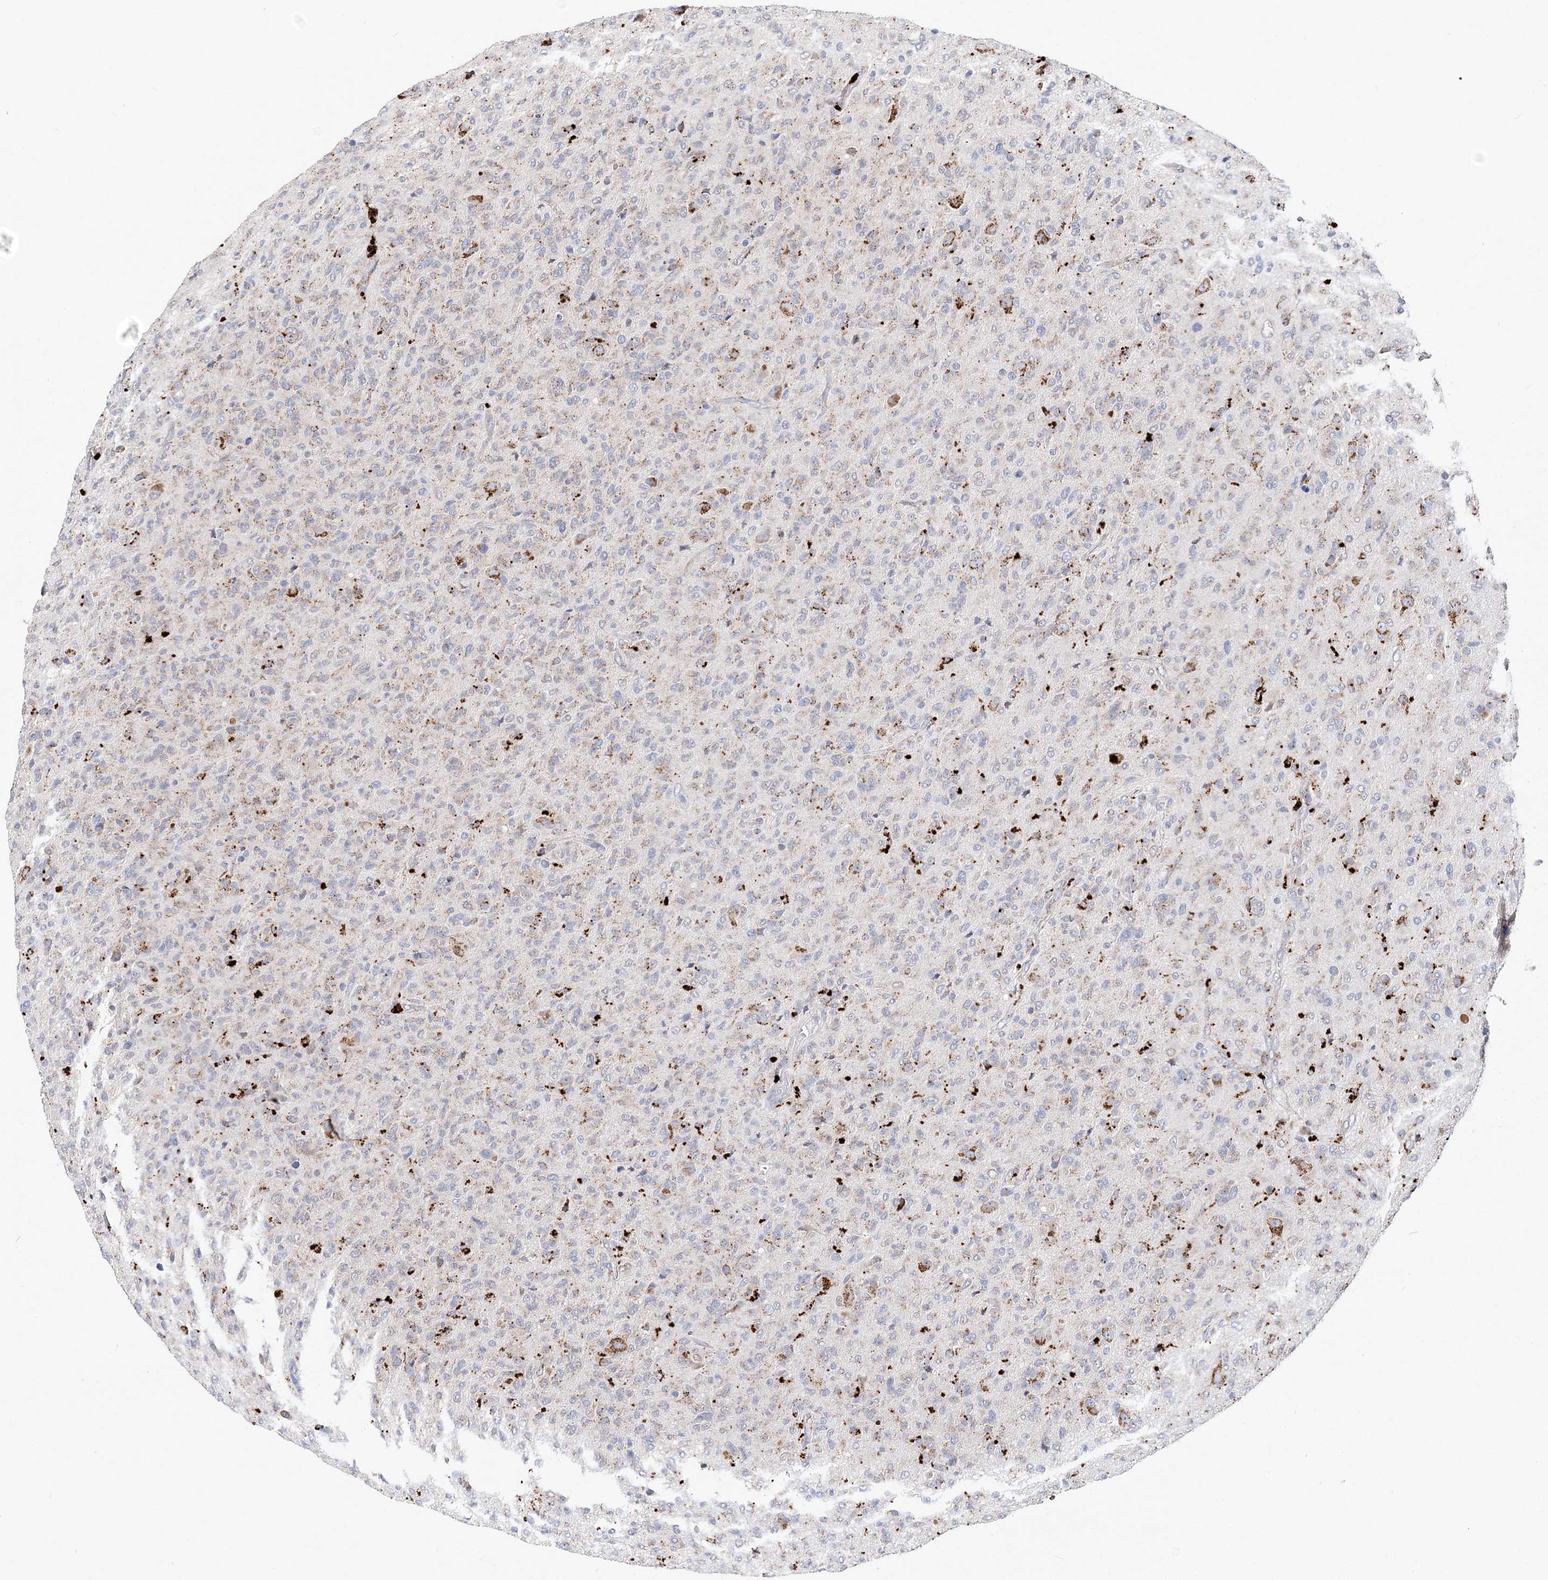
{"staining": {"intensity": "weak", "quantity": "25%-75%", "location": "cytoplasmic/membranous"}, "tissue": "glioma", "cell_type": "Tumor cells", "image_type": "cancer", "snomed": [{"axis": "morphology", "description": "Glioma, malignant, High grade"}, {"axis": "topography", "description": "Brain"}], "caption": "IHC (DAB (3,3'-diaminobenzidine)) staining of human glioma reveals weak cytoplasmic/membranous protein staining in about 25%-75% of tumor cells. (DAB (3,3'-diaminobenzidine) IHC, brown staining for protein, blue staining for nuclei).", "gene": "C3orf38", "patient": {"sex": "female", "age": 57}}